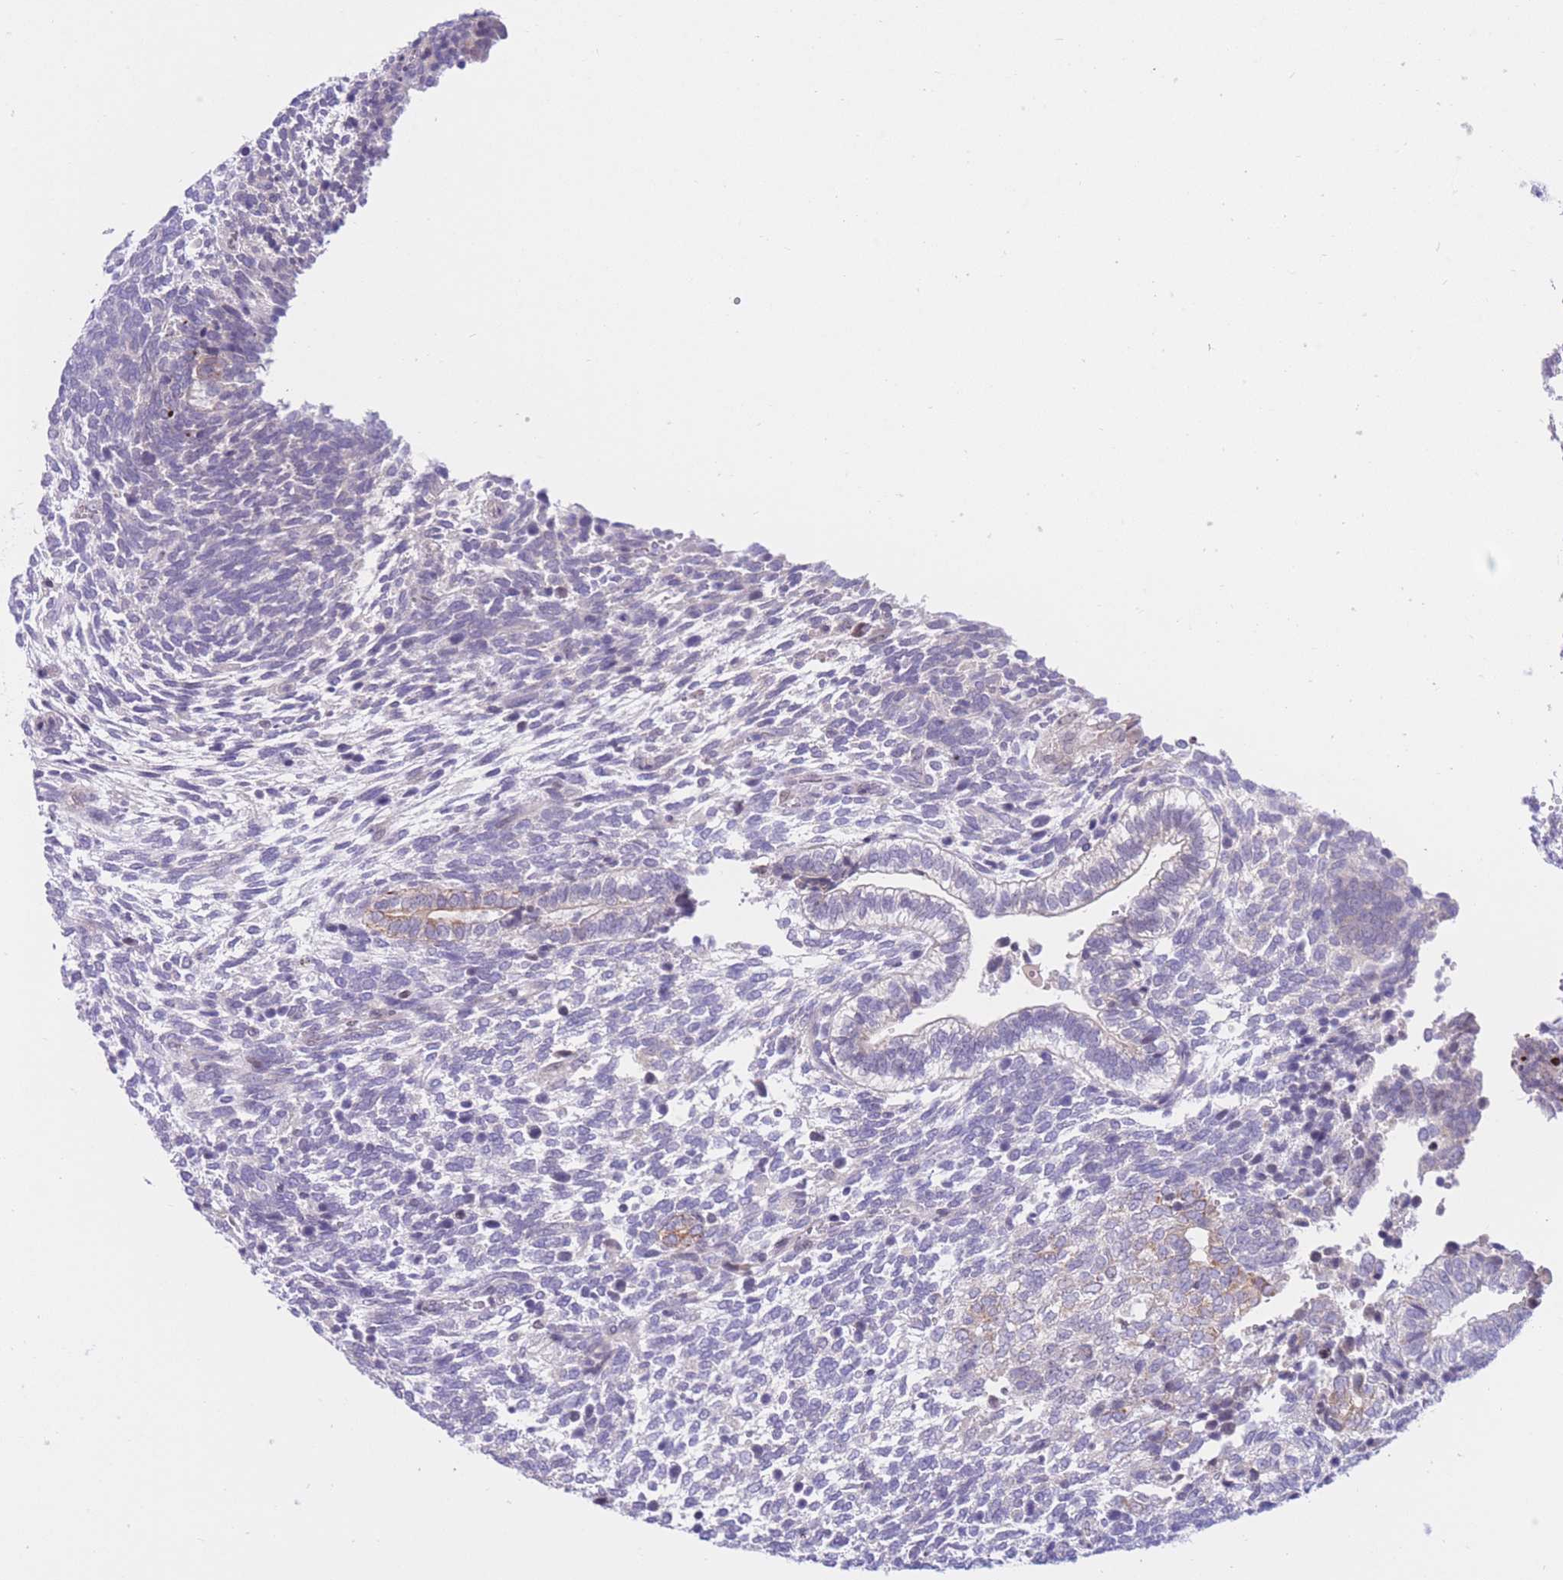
{"staining": {"intensity": "negative", "quantity": "none", "location": "none"}, "tissue": "testis cancer", "cell_type": "Tumor cells", "image_type": "cancer", "snomed": [{"axis": "morphology", "description": "Carcinoma, Embryonal, NOS"}, {"axis": "topography", "description": "Testis"}], "caption": "High magnification brightfield microscopy of testis embryonal carcinoma stained with DAB (brown) and counterstained with hematoxylin (blue): tumor cells show no significant staining. (Brightfield microscopy of DAB (3,3'-diaminobenzidine) IHC at high magnification).", "gene": "RPL39L", "patient": {"sex": "male", "age": 23}}